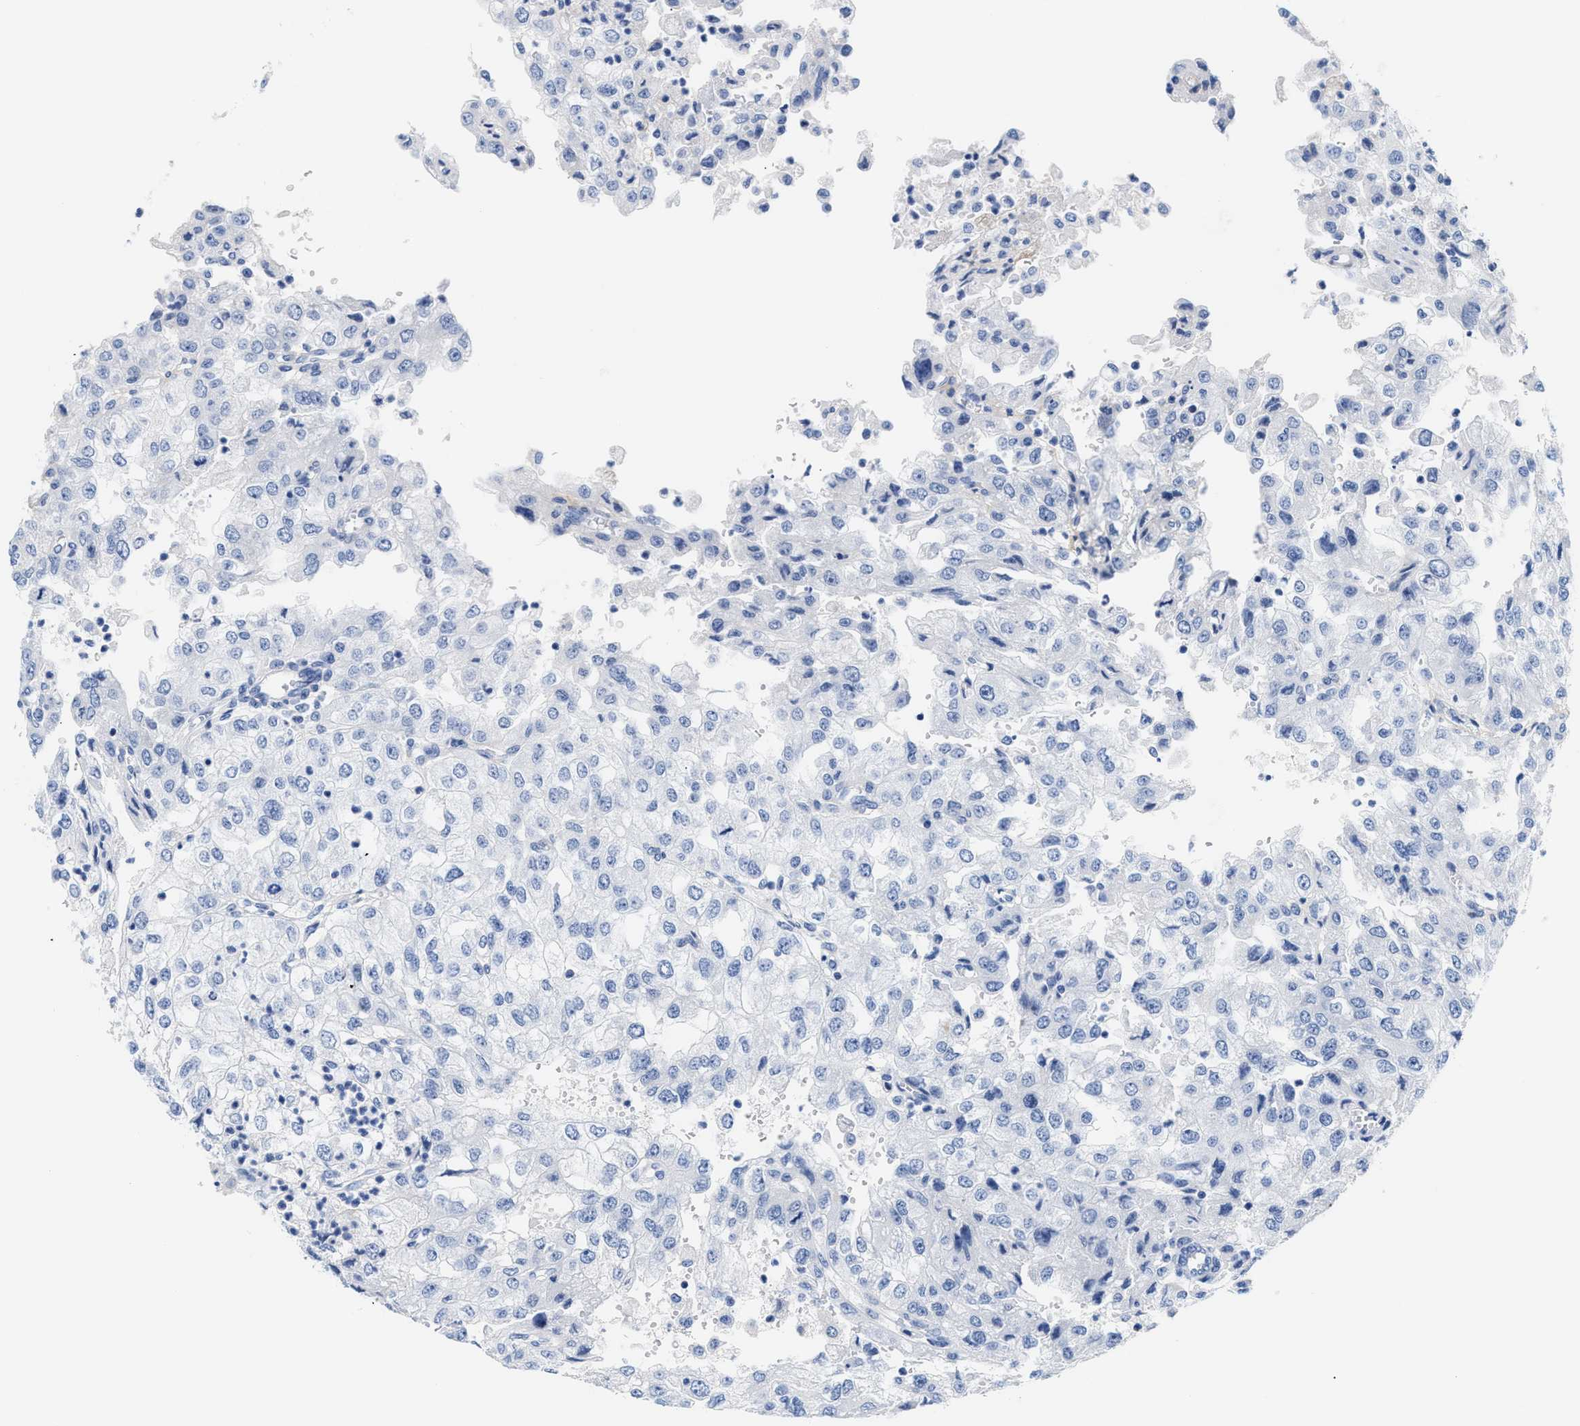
{"staining": {"intensity": "negative", "quantity": "none", "location": "none"}, "tissue": "renal cancer", "cell_type": "Tumor cells", "image_type": "cancer", "snomed": [{"axis": "morphology", "description": "Adenocarcinoma, NOS"}, {"axis": "topography", "description": "Kidney"}], "caption": "The photomicrograph displays no staining of tumor cells in renal cancer (adenocarcinoma).", "gene": "ACTL7B", "patient": {"sex": "female", "age": 54}}